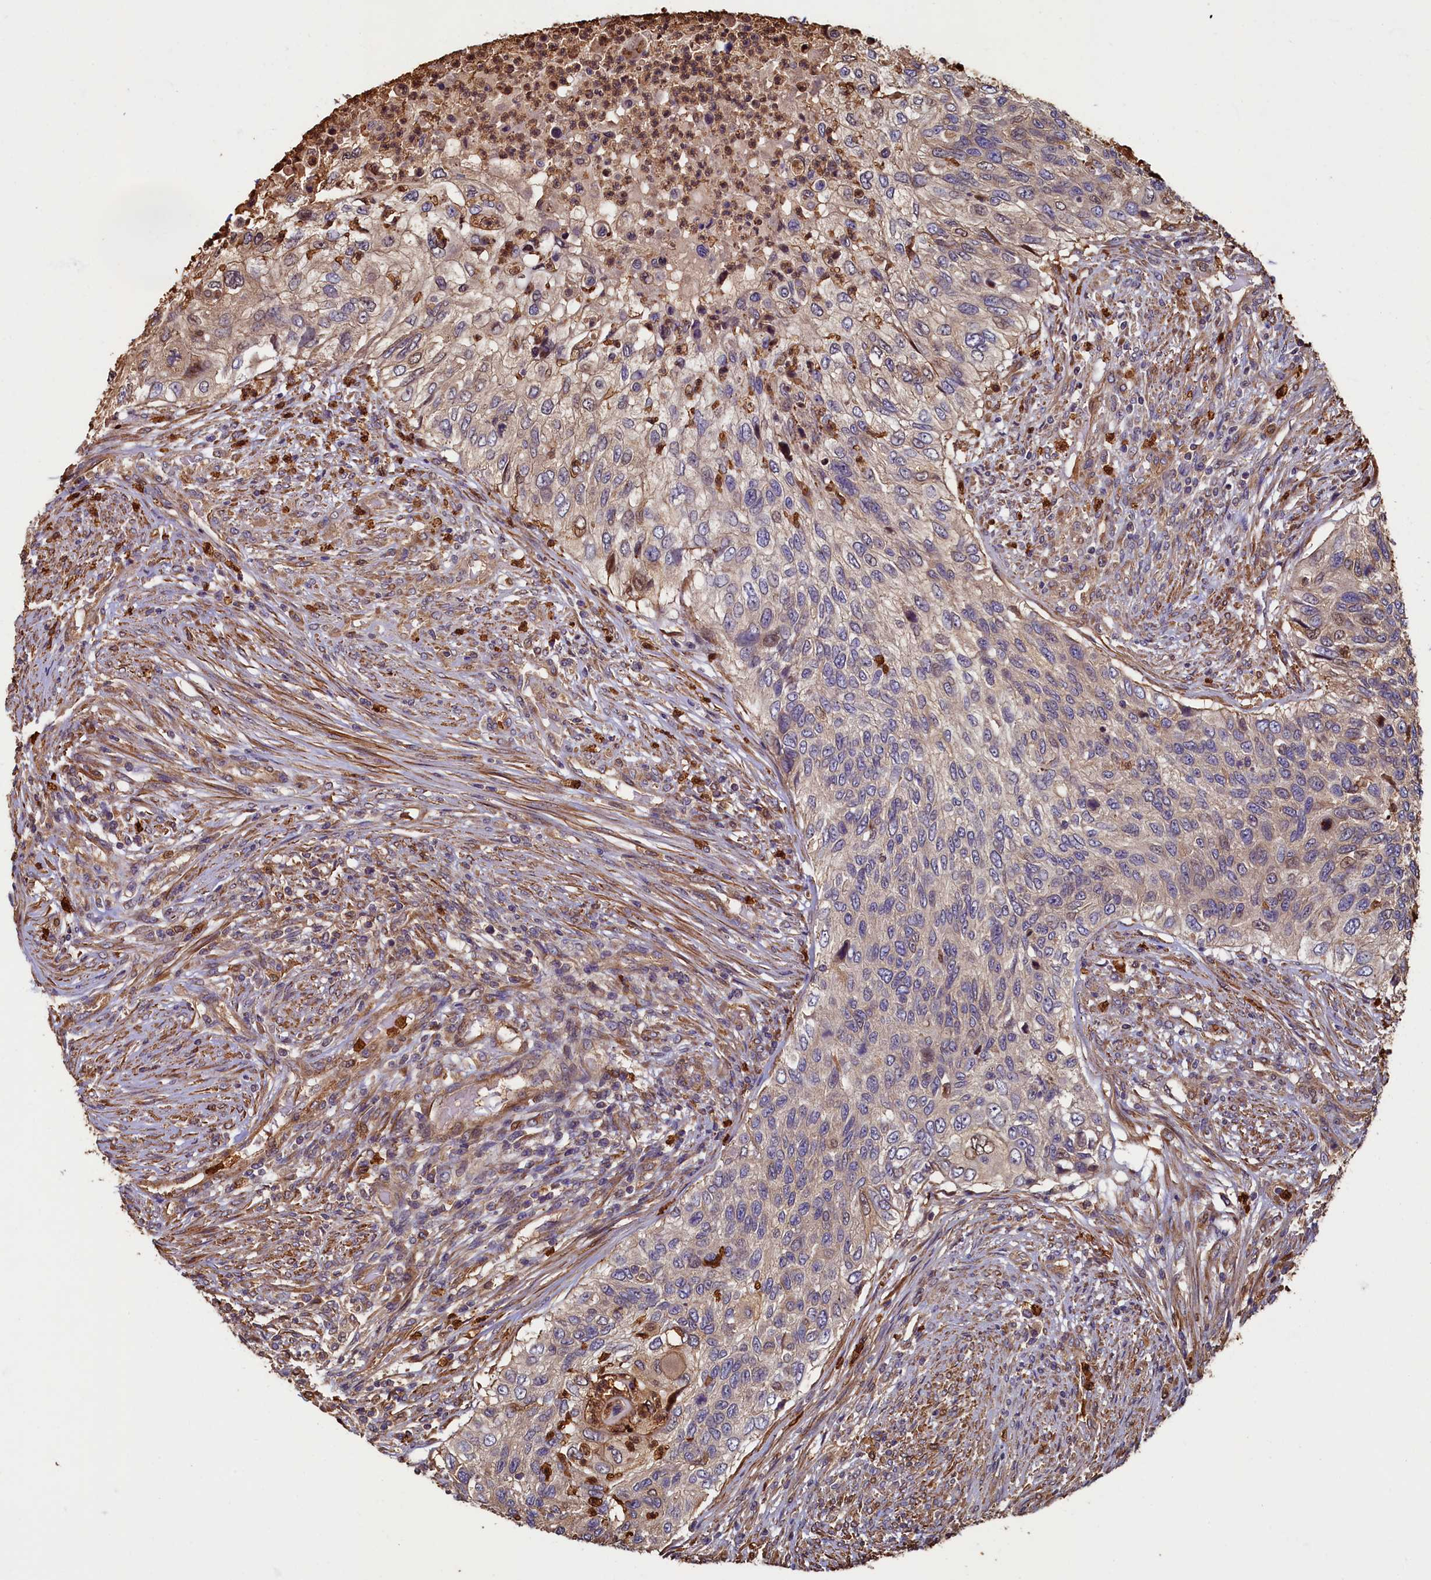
{"staining": {"intensity": "negative", "quantity": "none", "location": "none"}, "tissue": "urothelial cancer", "cell_type": "Tumor cells", "image_type": "cancer", "snomed": [{"axis": "morphology", "description": "Urothelial carcinoma, High grade"}, {"axis": "topography", "description": "Urinary bladder"}], "caption": "Urothelial carcinoma (high-grade) was stained to show a protein in brown. There is no significant staining in tumor cells.", "gene": "CCDC102B", "patient": {"sex": "female", "age": 60}}